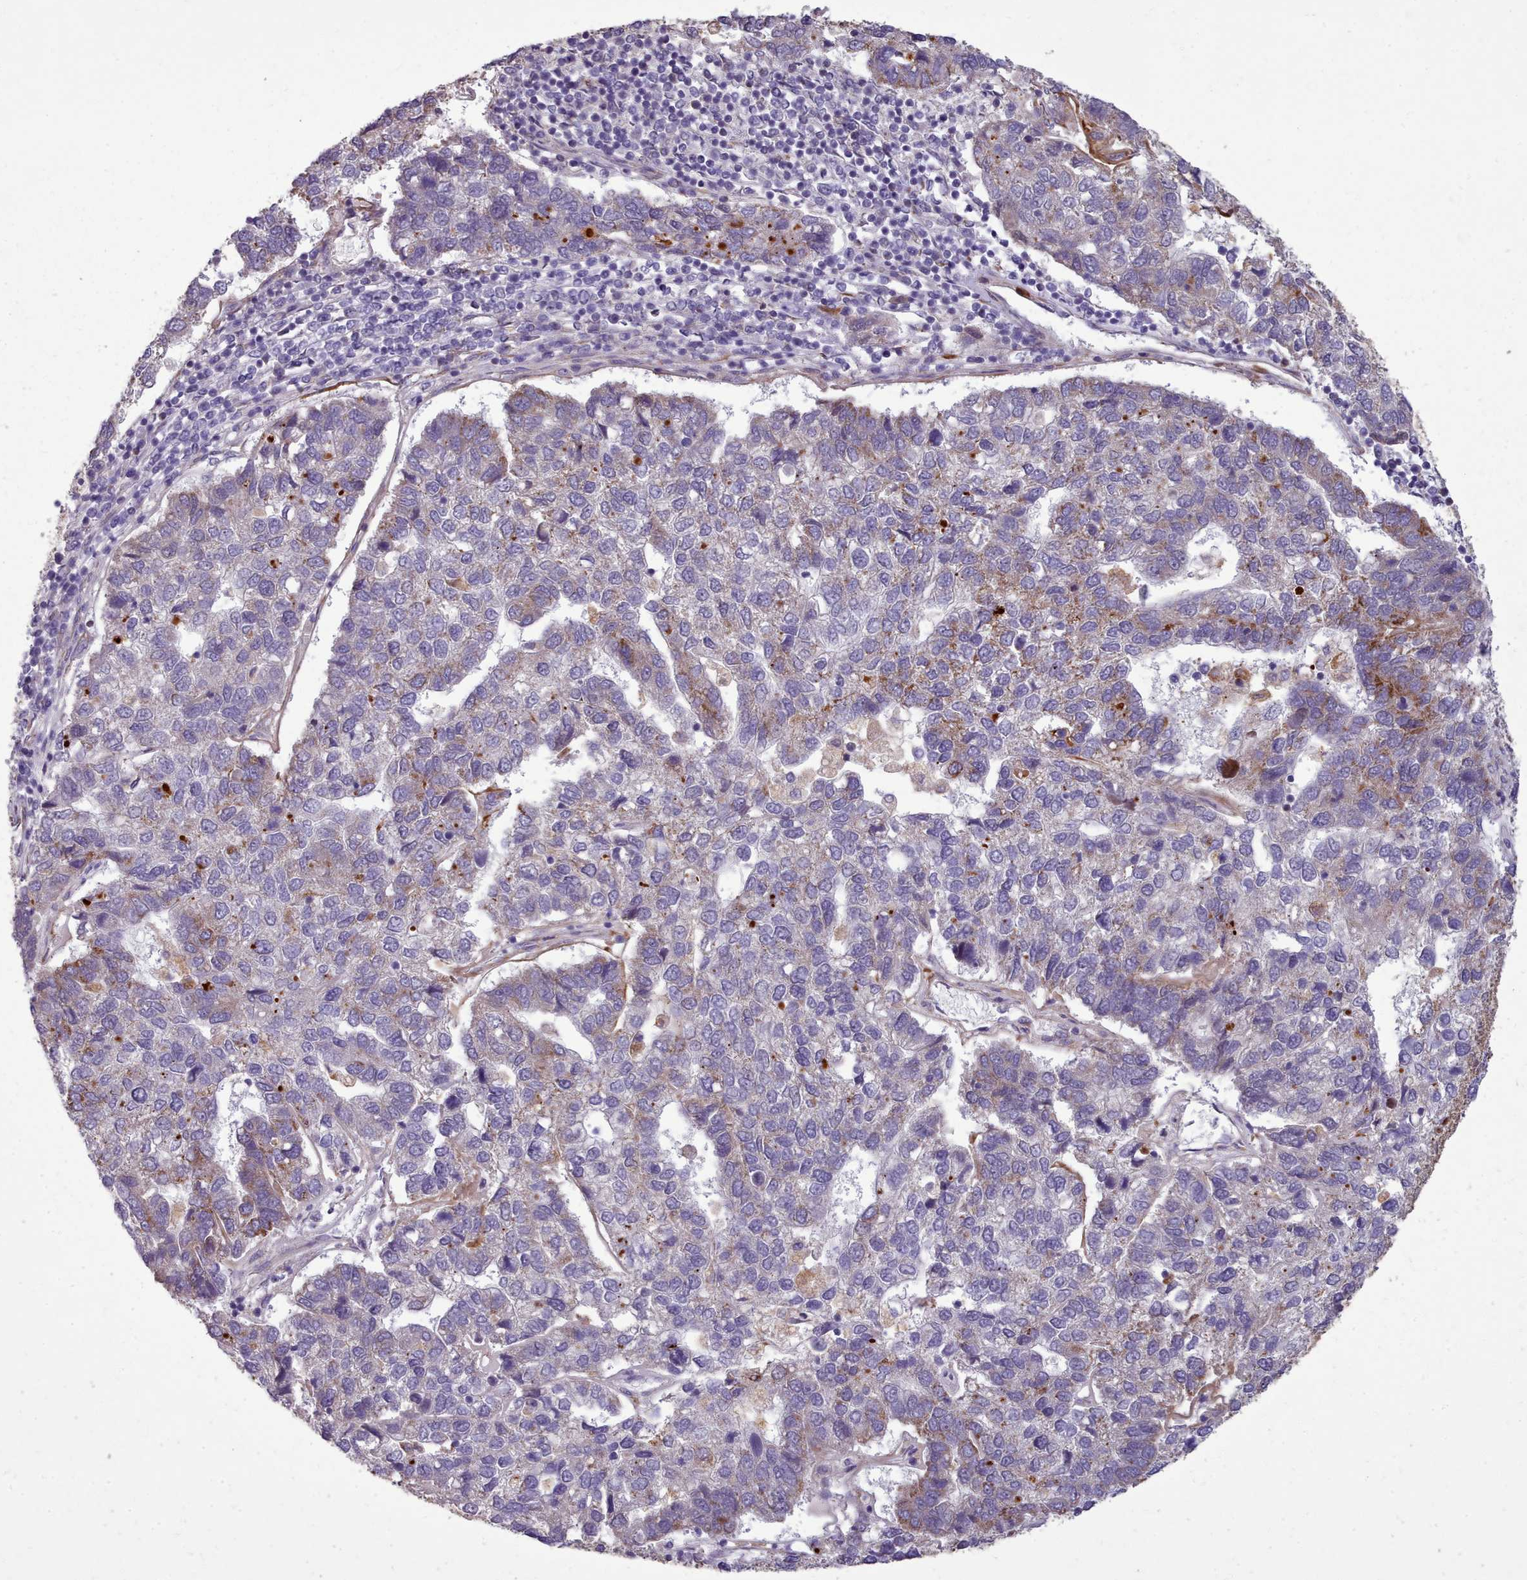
{"staining": {"intensity": "moderate", "quantity": "<25%", "location": "cytoplasmic/membranous"}, "tissue": "pancreatic cancer", "cell_type": "Tumor cells", "image_type": "cancer", "snomed": [{"axis": "morphology", "description": "Adenocarcinoma, NOS"}, {"axis": "topography", "description": "Pancreas"}], "caption": "Protein analysis of adenocarcinoma (pancreatic) tissue demonstrates moderate cytoplasmic/membranous positivity in approximately <25% of tumor cells.", "gene": "FKBP10", "patient": {"sex": "female", "age": 61}}